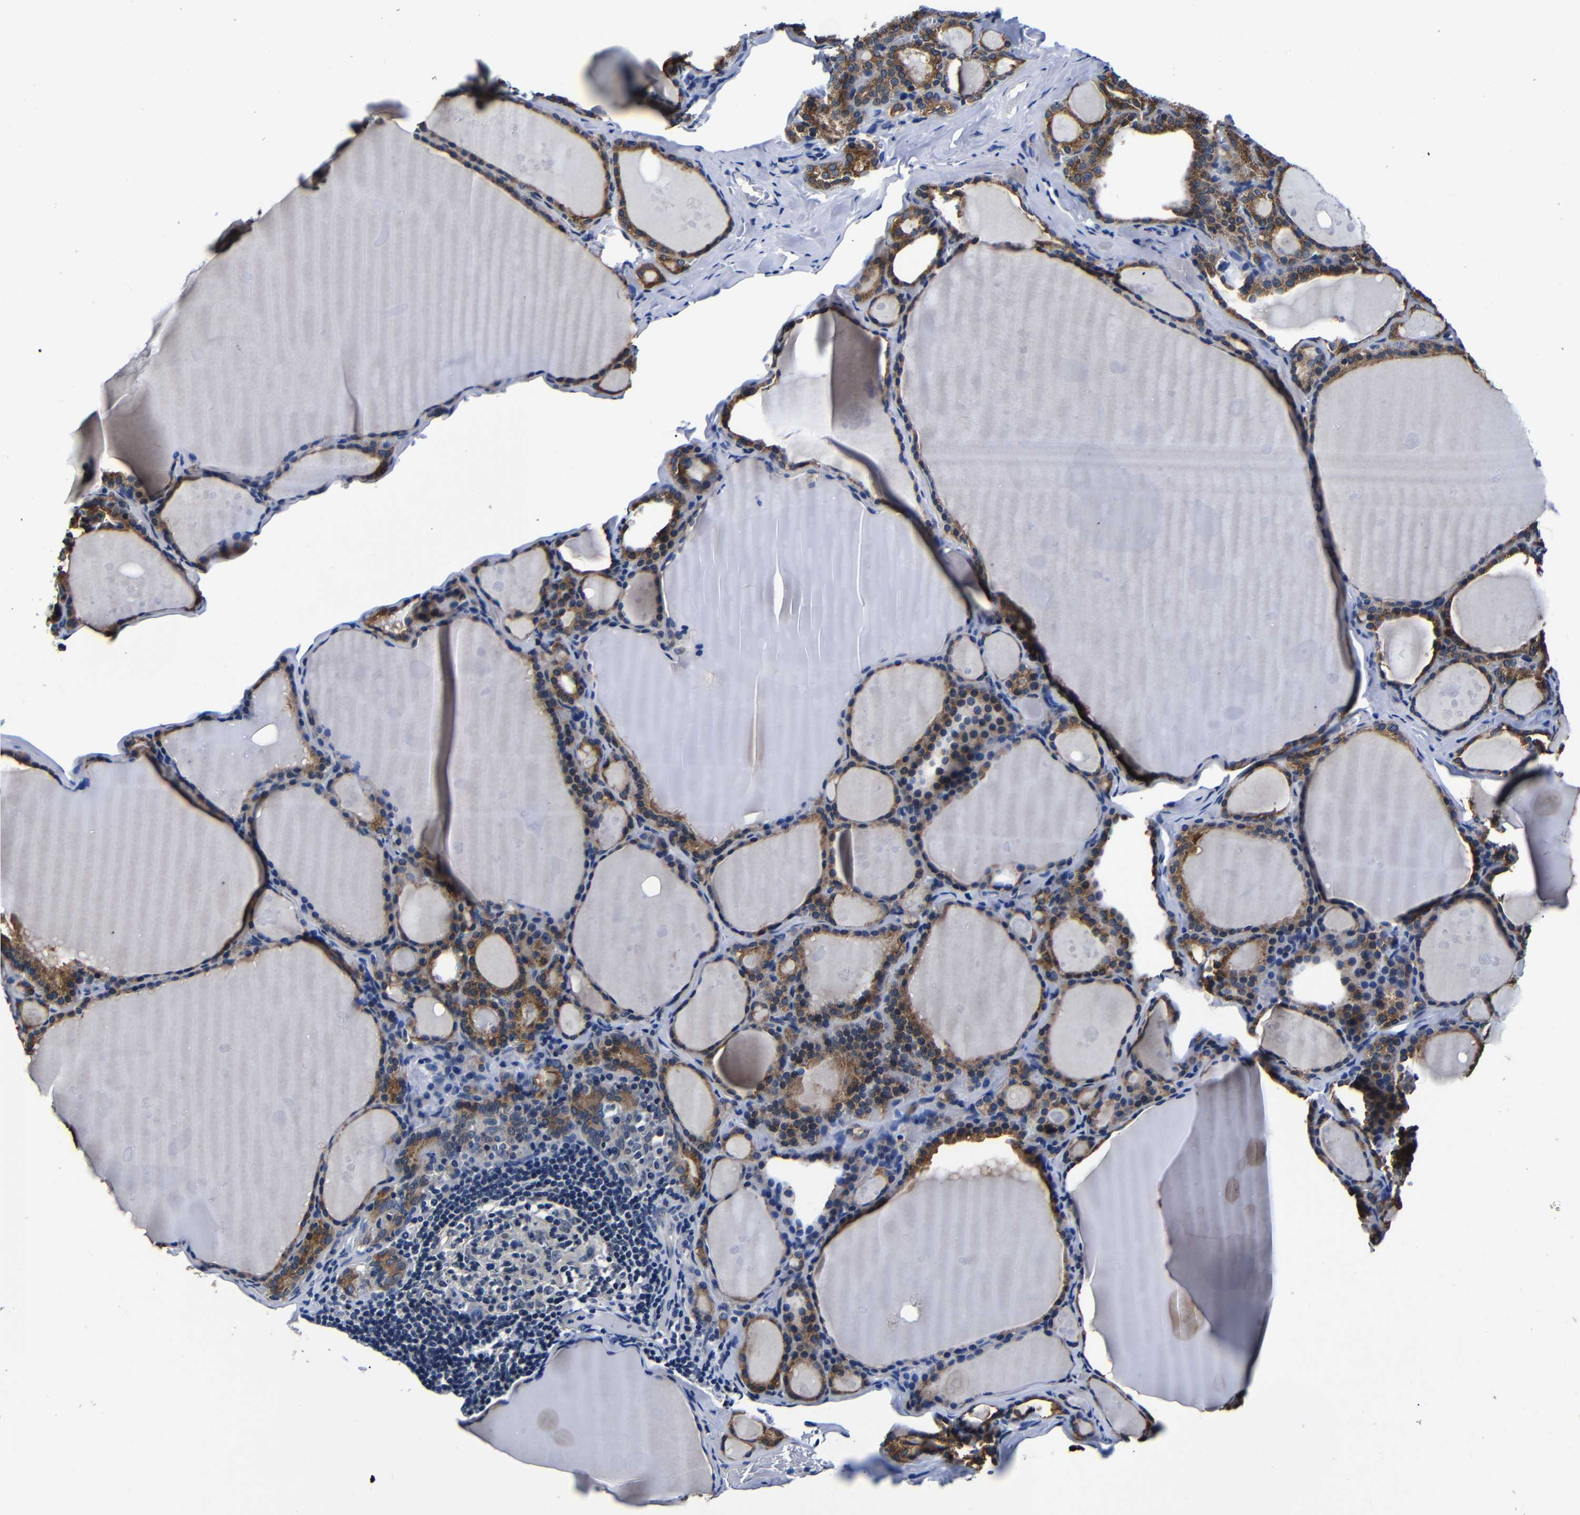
{"staining": {"intensity": "moderate", "quantity": ">75%", "location": "cytoplasmic/membranous"}, "tissue": "thyroid gland", "cell_type": "Glandular cells", "image_type": "normal", "snomed": [{"axis": "morphology", "description": "Normal tissue, NOS"}, {"axis": "topography", "description": "Thyroid gland"}], "caption": "Immunohistochemistry (DAB (3,3'-diaminobenzidine)) staining of benign thyroid gland demonstrates moderate cytoplasmic/membranous protein staining in approximately >75% of glandular cells. Using DAB (3,3'-diaminobenzidine) (brown) and hematoxylin (blue) stains, captured at high magnification using brightfield microscopy.", "gene": "DEPP1", "patient": {"sex": "male", "age": 56}}